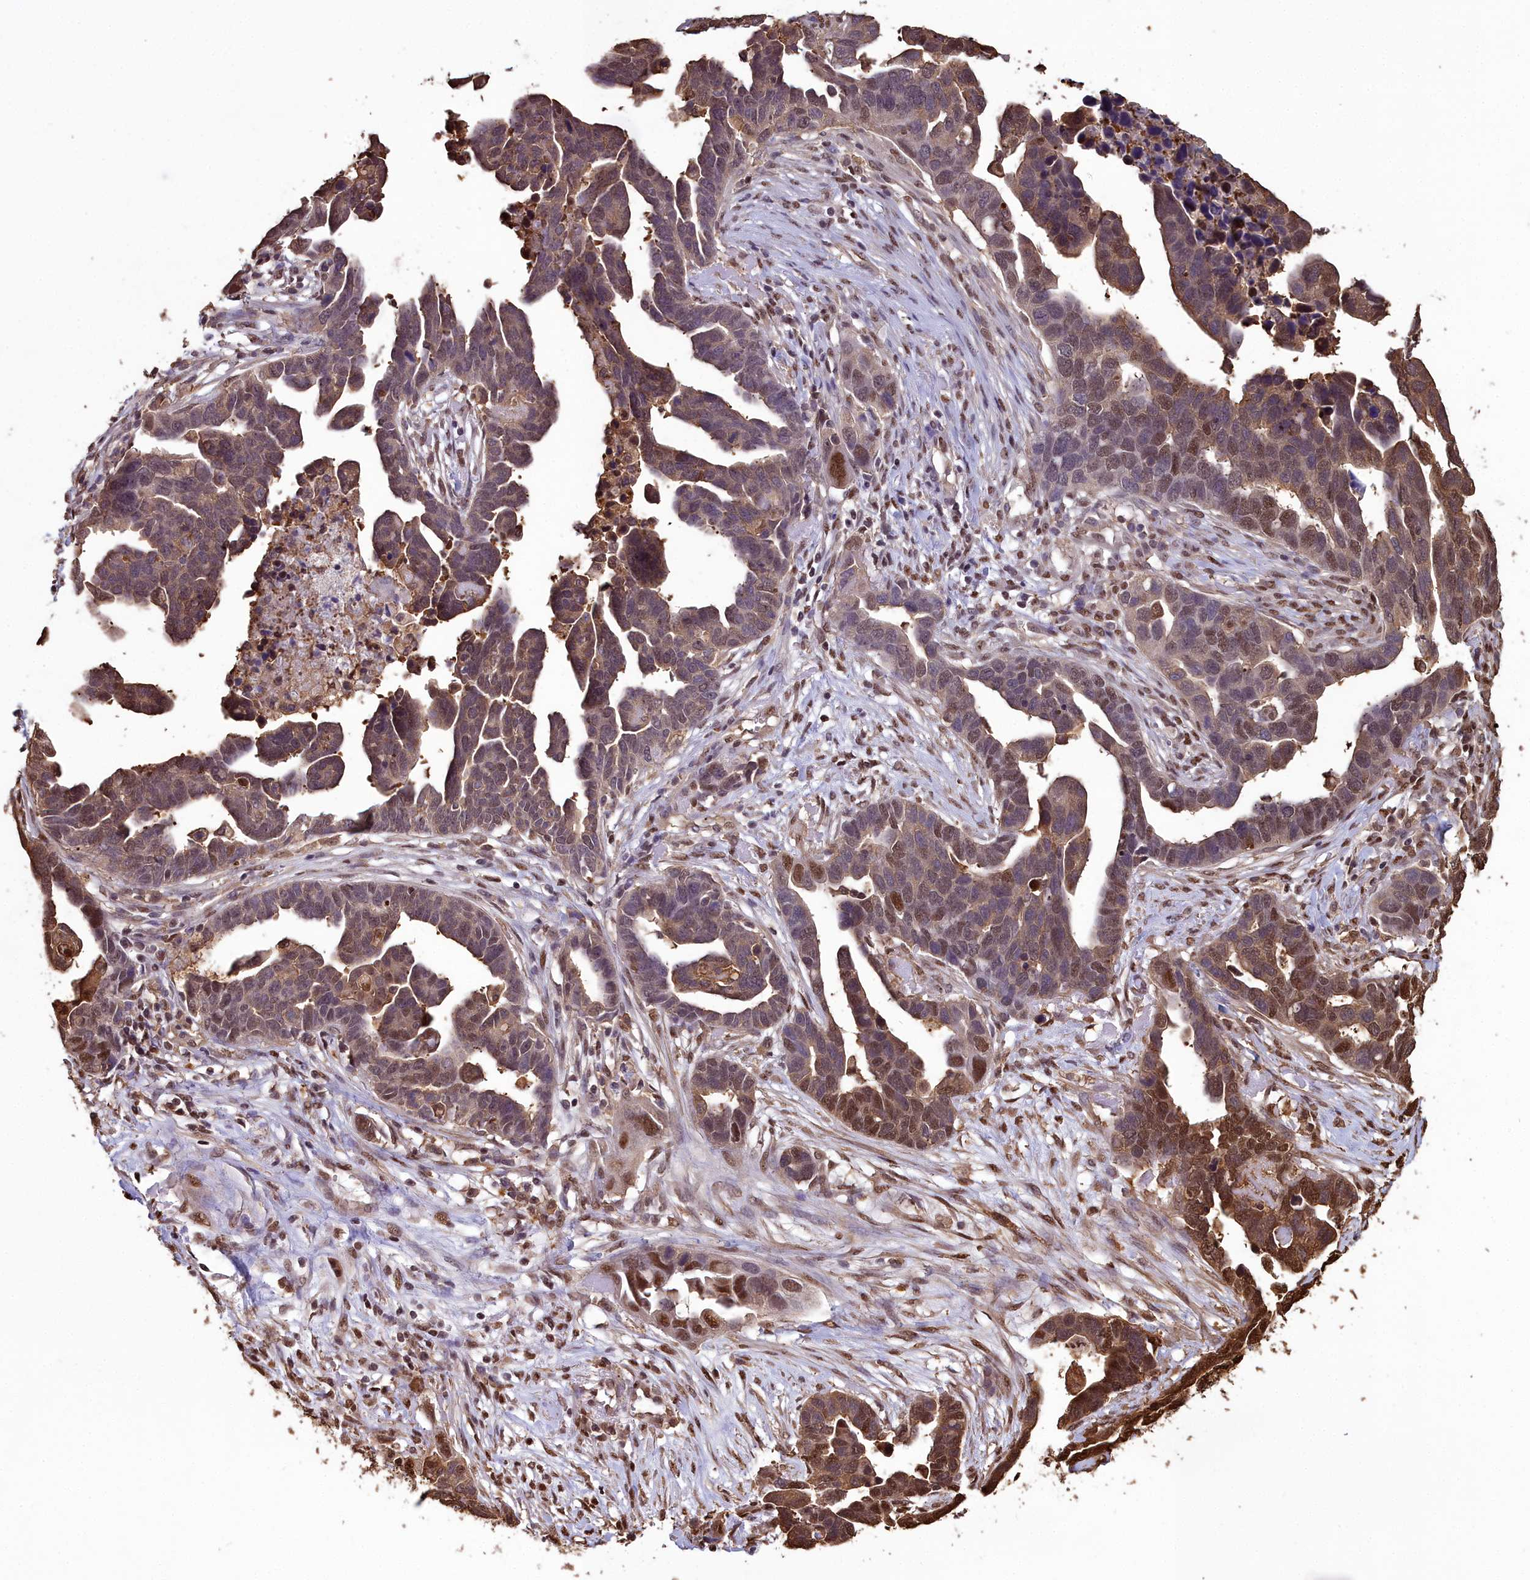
{"staining": {"intensity": "moderate", "quantity": ">75%", "location": "cytoplasmic/membranous,nuclear"}, "tissue": "ovarian cancer", "cell_type": "Tumor cells", "image_type": "cancer", "snomed": [{"axis": "morphology", "description": "Cystadenocarcinoma, serous, NOS"}, {"axis": "topography", "description": "Ovary"}], "caption": "Immunohistochemical staining of ovarian serous cystadenocarcinoma displays medium levels of moderate cytoplasmic/membranous and nuclear positivity in approximately >75% of tumor cells.", "gene": "GAPDH", "patient": {"sex": "female", "age": 54}}